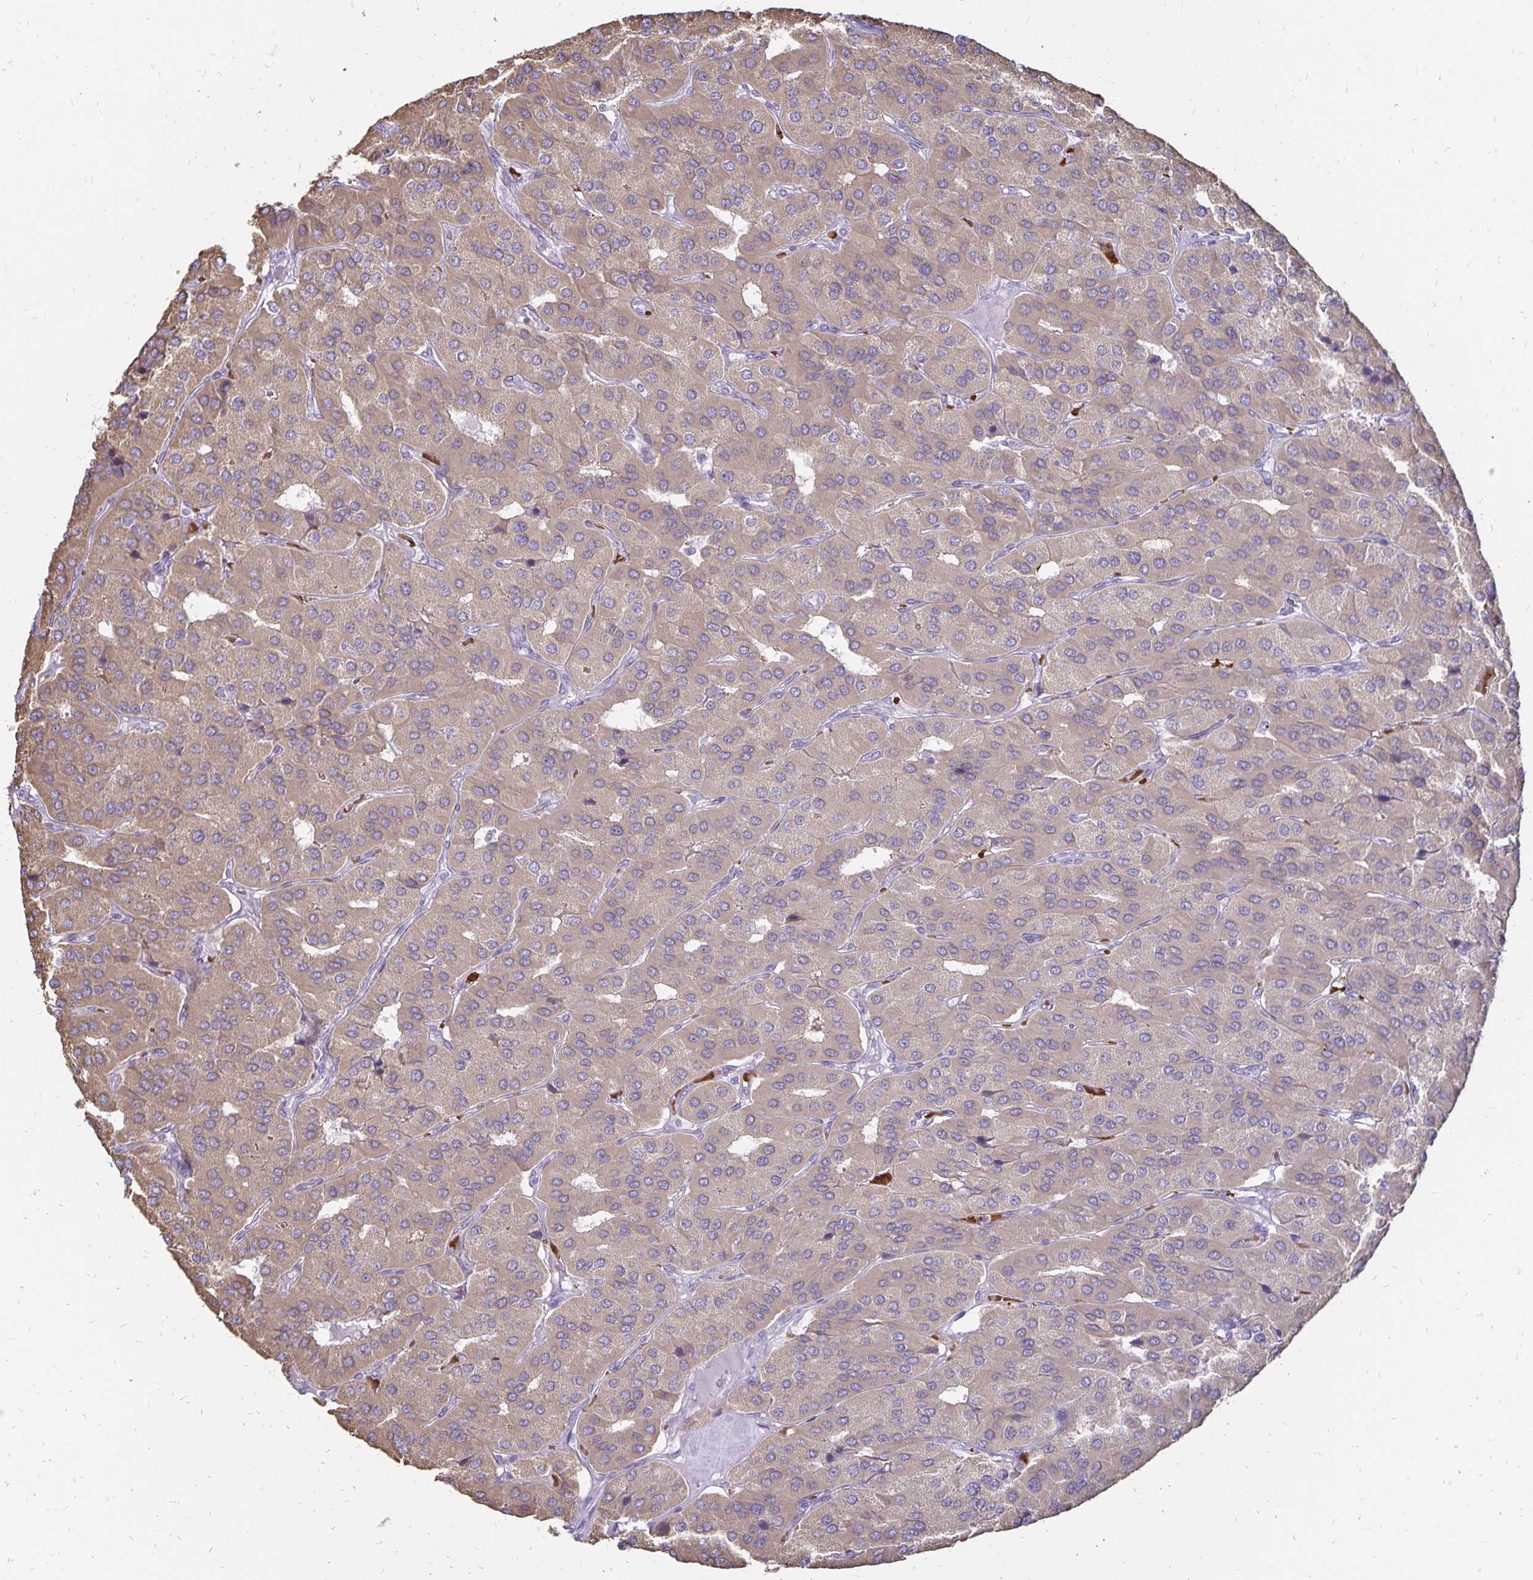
{"staining": {"intensity": "moderate", "quantity": ">75%", "location": "cytoplasmic/membranous"}, "tissue": "parathyroid gland", "cell_type": "Glandular cells", "image_type": "normal", "snomed": [{"axis": "morphology", "description": "Normal tissue, NOS"}, {"axis": "morphology", "description": "Adenoma, NOS"}, {"axis": "topography", "description": "Parathyroid gland"}], "caption": "Moderate cytoplasmic/membranous protein expression is appreciated in approximately >75% of glandular cells in parathyroid gland.", "gene": "FN3K", "patient": {"sex": "female", "age": 86}}